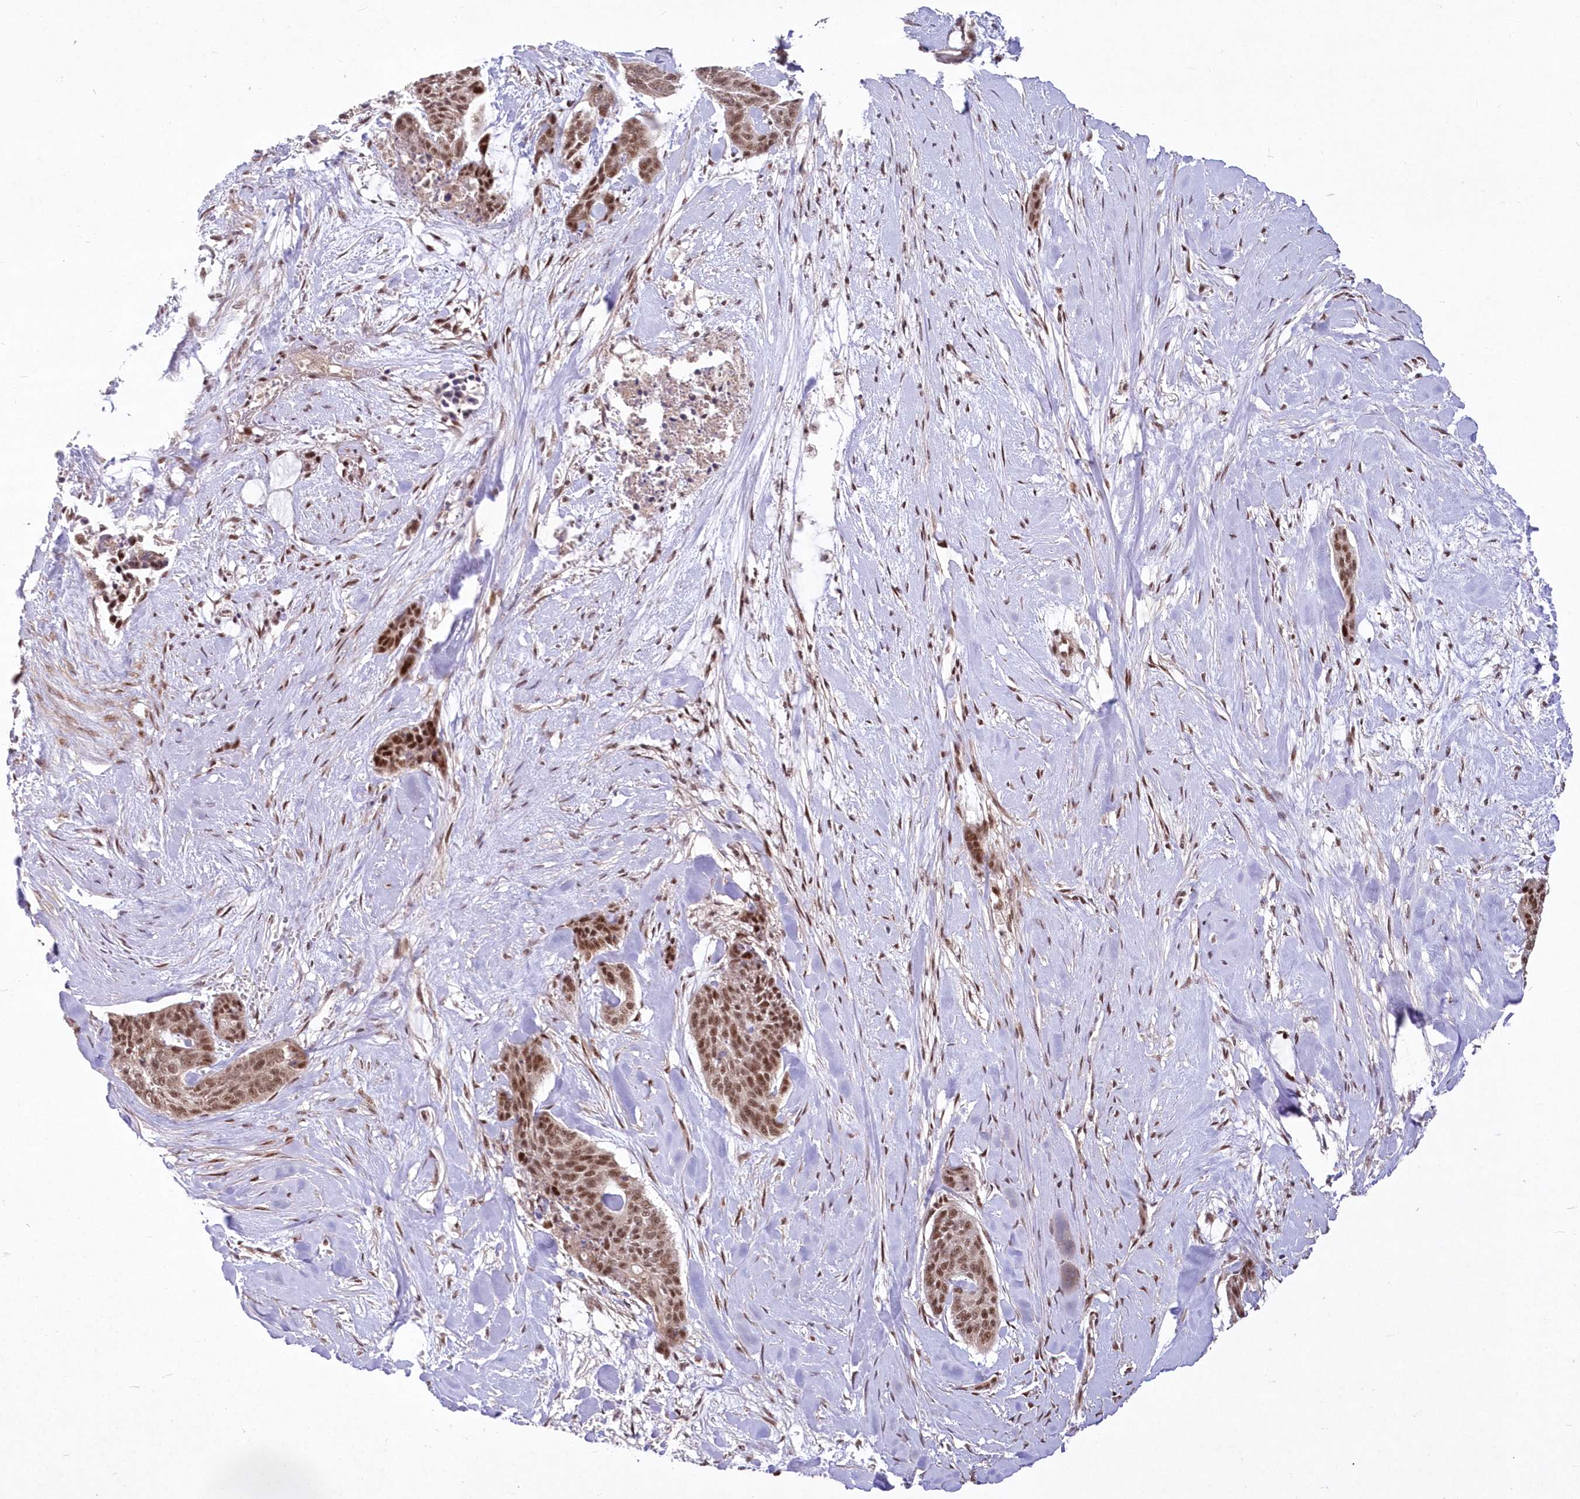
{"staining": {"intensity": "moderate", "quantity": ">75%", "location": "nuclear"}, "tissue": "skin cancer", "cell_type": "Tumor cells", "image_type": "cancer", "snomed": [{"axis": "morphology", "description": "Basal cell carcinoma"}, {"axis": "topography", "description": "Skin"}], "caption": "The immunohistochemical stain highlights moderate nuclear expression in tumor cells of basal cell carcinoma (skin) tissue.", "gene": "WBP1L", "patient": {"sex": "female", "age": 64}}